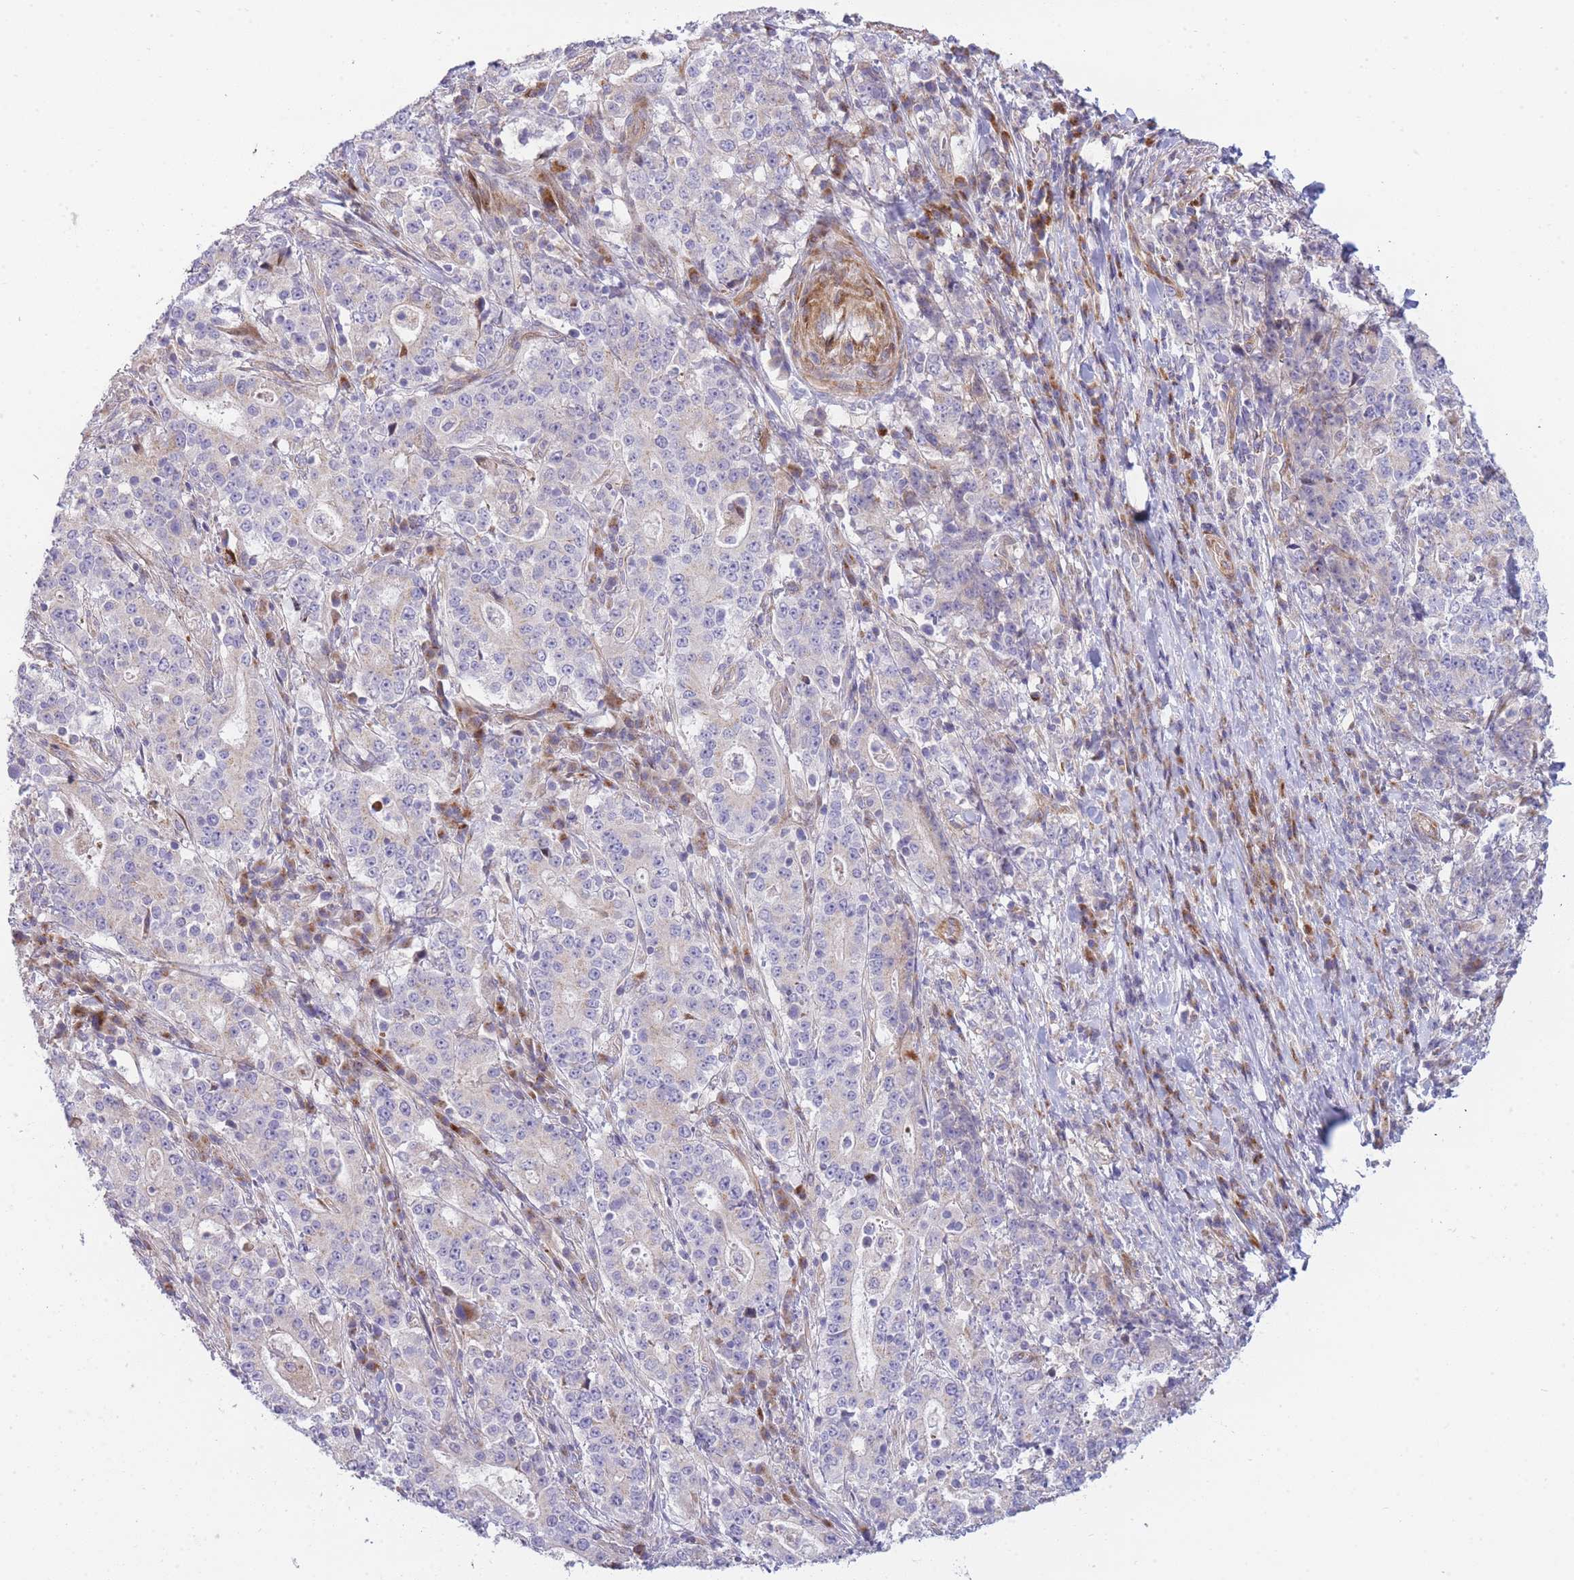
{"staining": {"intensity": "negative", "quantity": "none", "location": "none"}, "tissue": "stomach cancer", "cell_type": "Tumor cells", "image_type": "cancer", "snomed": [{"axis": "morphology", "description": "Normal tissue, NOS"}, {"axis": "morphology", "description": "Adenocarcinoma, NOS"}, {"axis": "topography", "description": "Stomach, upper"}, {"axis": "topography", "description": "Stomach"}], "caption": "IHC of human stomach adenocarcinoma displays no positivity in tumor cells.", "gene": "ATP5MC2", "patient": {"sex": "male", "age": 59}}